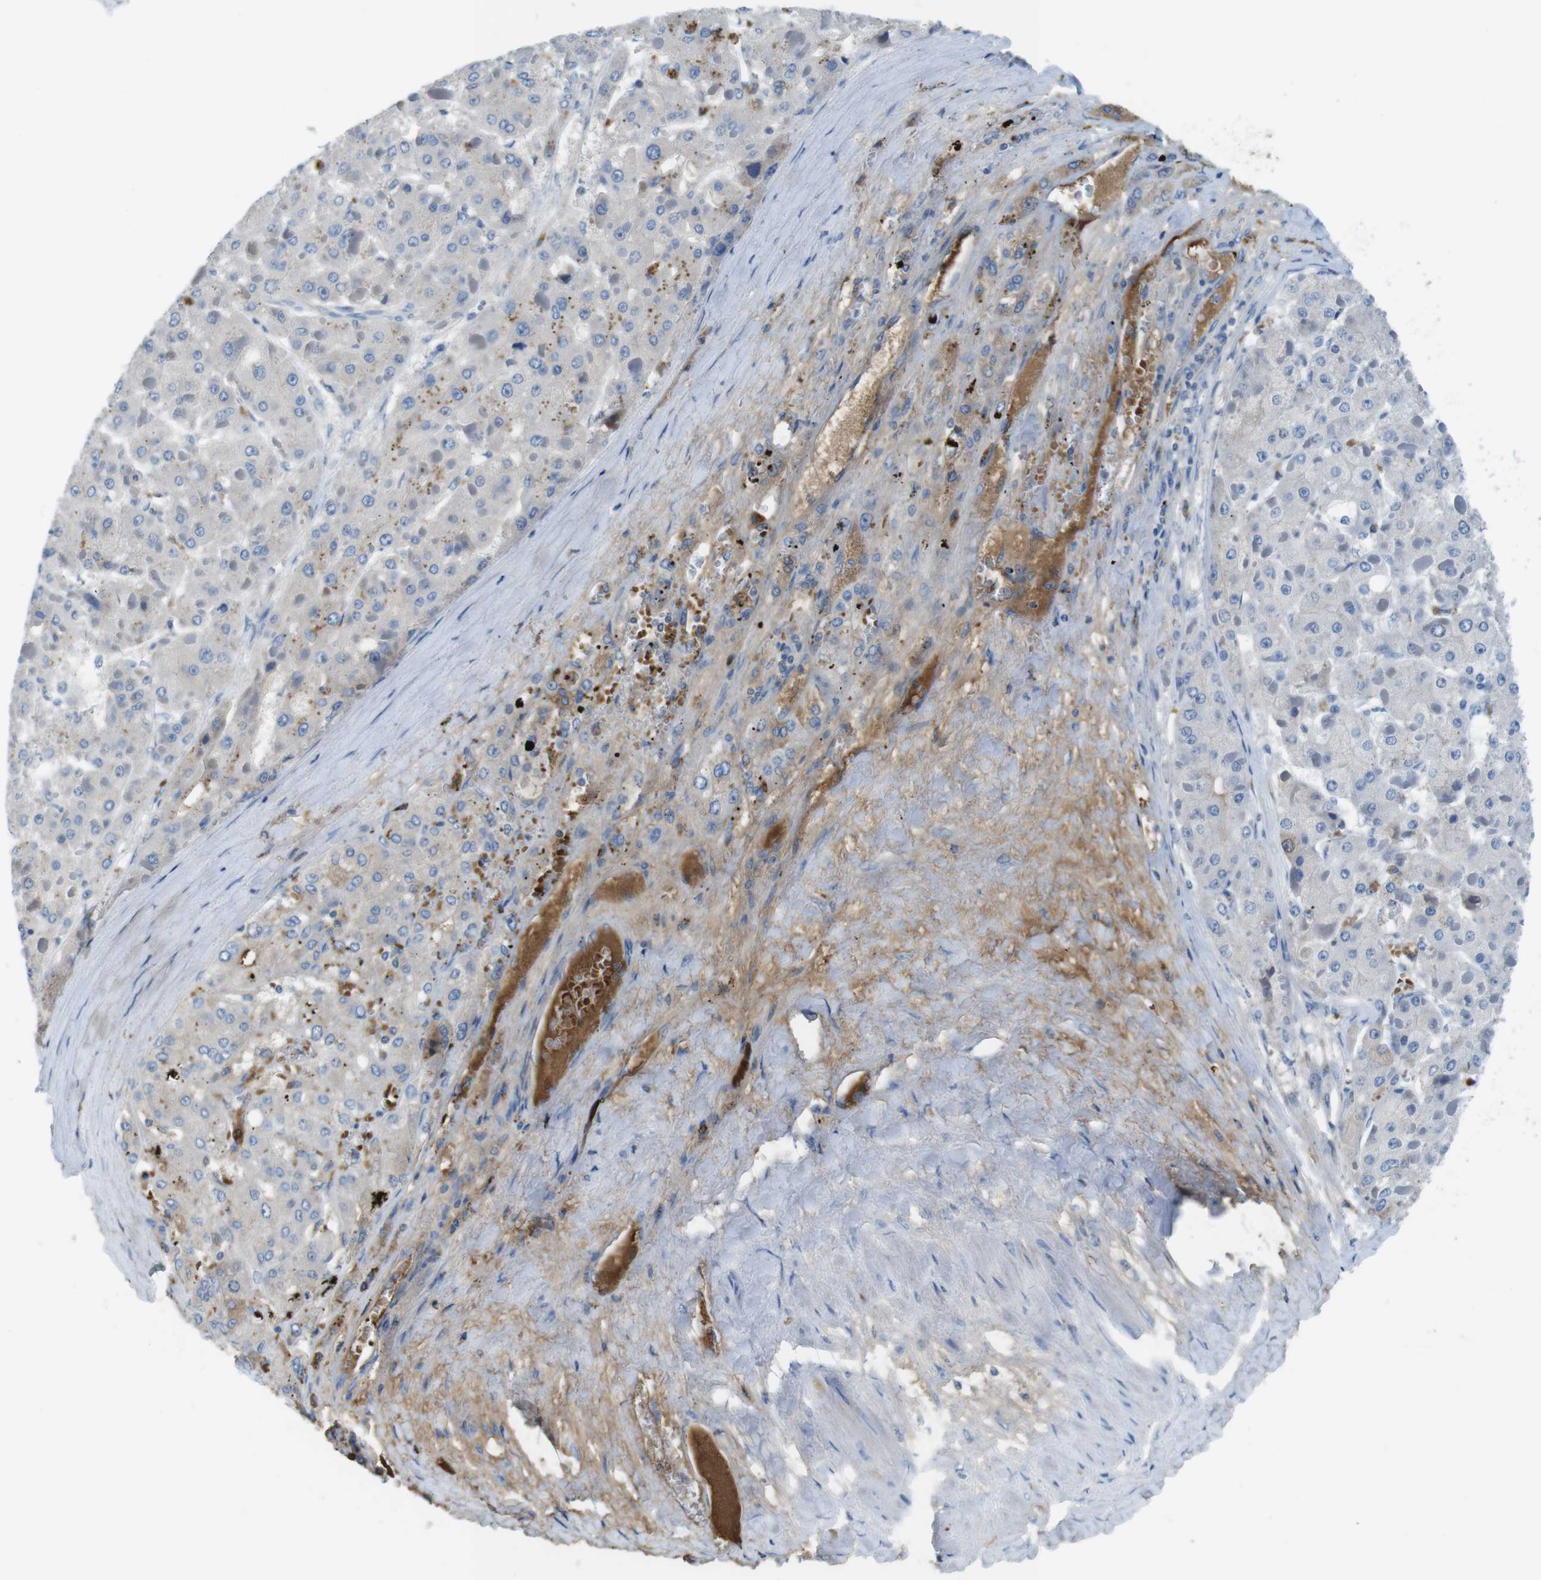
{"staining": {"intensity": "negative", "quantity": "none", "location": "none"}, "tissue": "liver cancer", "cell_type": "Tumor cells", "image_type": "cancer", "snomed": [{"axis": "morphology", "description": "Carcinoma, Hepatocellular, NOS"}, {"axis": "topography", "description": "Liver"}], "caption": "High power microscopy micrograph of an immunohistochemistry histopathology image of liver cancer (hepatocellular carcinoma), revealing no significant expression in tumor cells. (DAB immunohistochemistry visualized using brightfield microscopy, high magnification).", "gene": "TMPRSS15", "patient": {"sex": "female", "age": 73}}